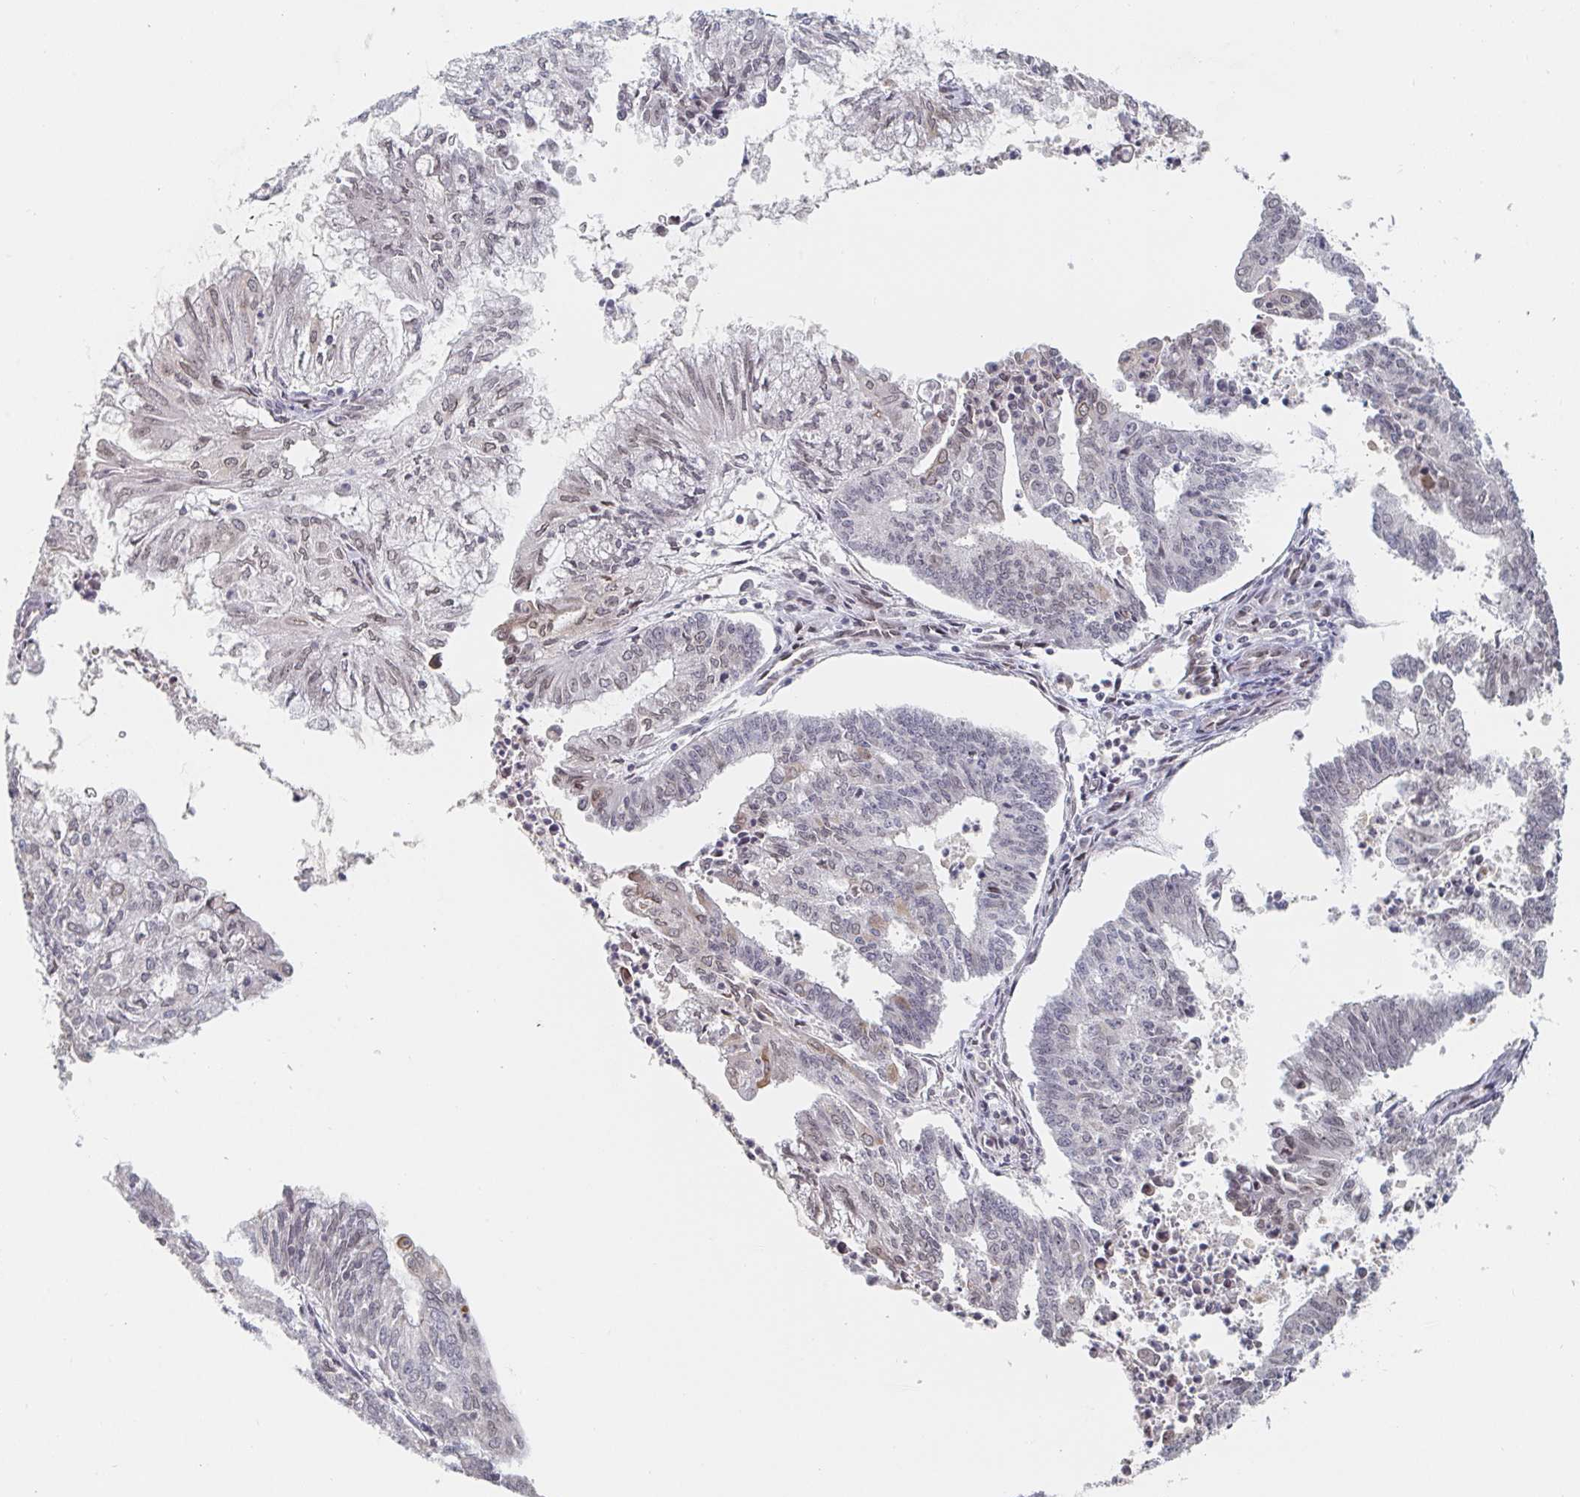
{"staining": {"intensity": "negative", "quantity": "none", "location": "none"}, "tissue": "endometrial cancer", "cell_type": "Tumor cells", "image_type": "cancer", "snomed": [{"axis": "morphology", "description": "Adenocarcinoma, NOS"}, {"axis": "topography", "description": "Endometrium"}], "caption": "Endometrial adenocarcinoma was stained to show a protein in brown. There is no significant positivity in tumor cells.", "gene": "CHD2", "patient": {"sex": "female", "age": 61}}